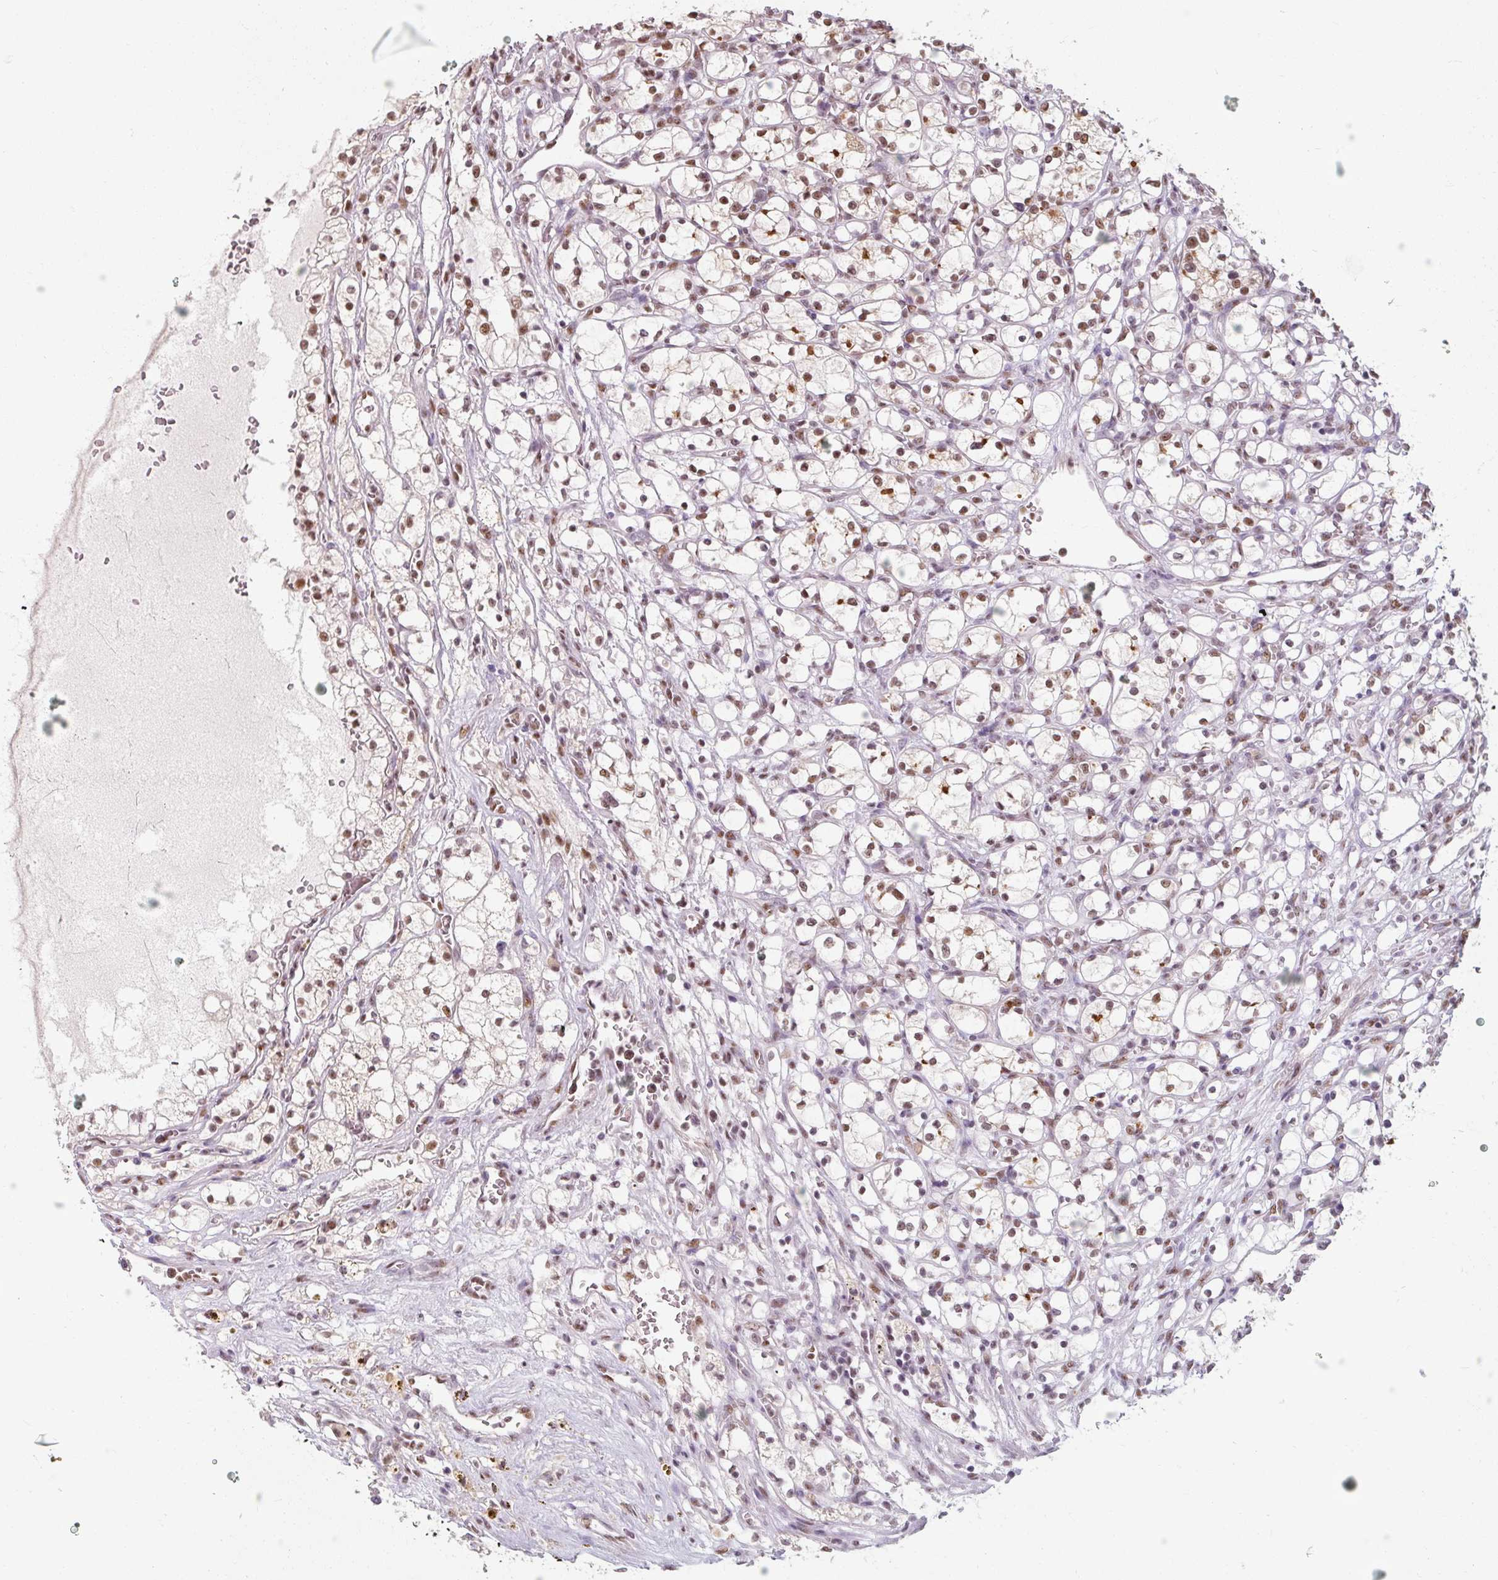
{"staining": {"intensity": "moderate", "quantity": ">75%", "location": "nuclear"}, "tissue": "renal cancer", "cell_type": "Tumor cells", "image_type": "cancer", "snomed": [{"axis": "morphology", "description": "Adenocarcinoma, NOS"}, {"axis": "topography", "description": "Kidney"}], "caption": "This image demonstrates immunohistochemistry staining of adenocarcinoma (renal), with medium moderate nuclear staining in about >75% of tumor cells.", "gene": "ZFTRAF1", "patient": {"sex": "female", "age": 69}}